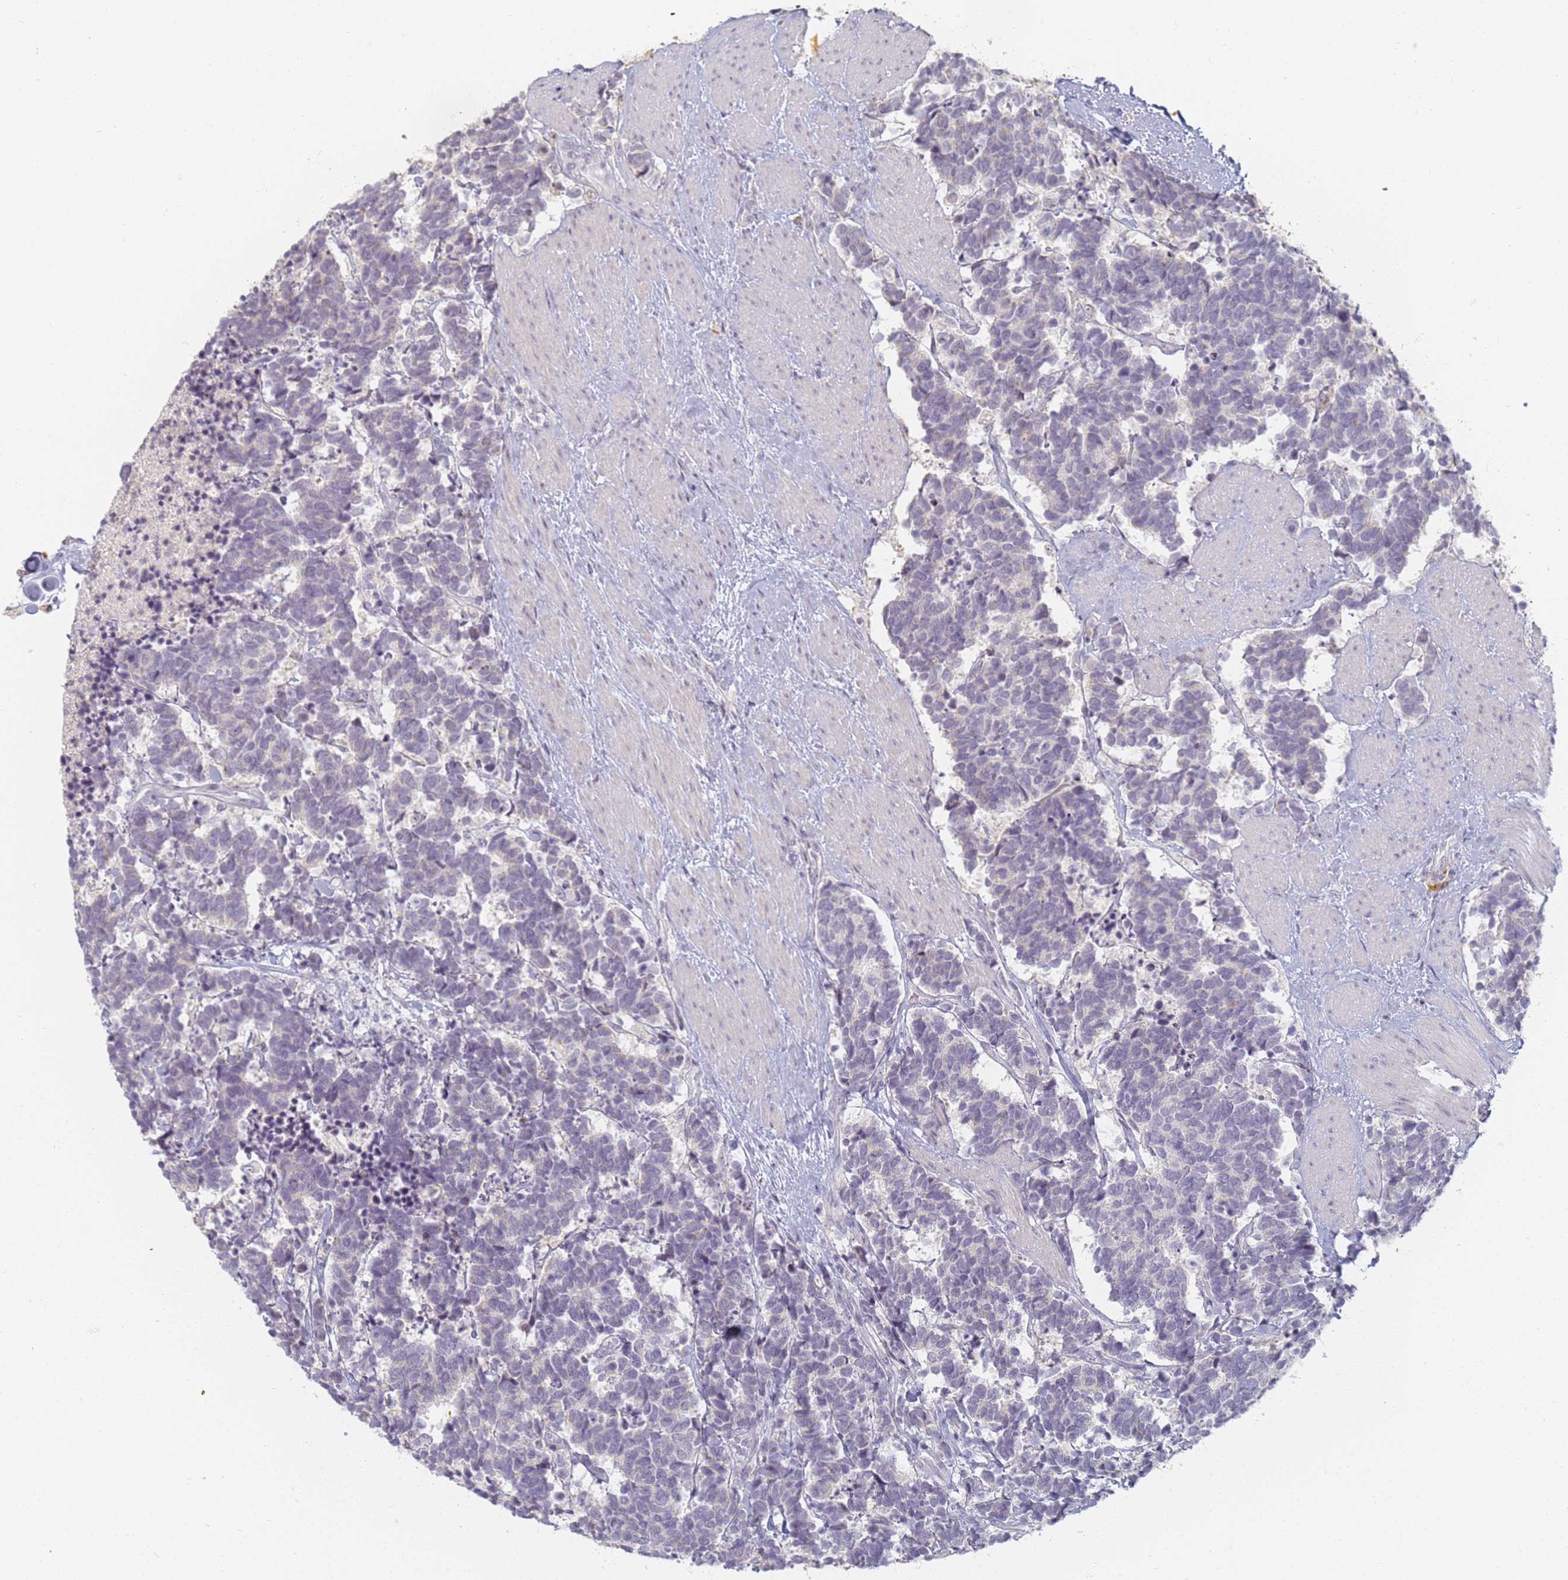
{"staining": {"intensity": "negative", "quantity": "none", "location": "none"}, "tissue": "carcinoid", "cell_type": "Tumor cells", "image_type": "cancer", "snomed": [{"axis": "morphology", "description": "Carcinoma, NOS"}, {"axis": "morphology", "description": "Carcinoid, malignant, NOS"}, {"axis": "topography", "description": "Prostate"}], "caption": "Carcinoid was stained to show a protein in brown. There is no significant staining in tumor cells. (DAB (3,3'-diaminobenzidine) immunohistochemistry (IHC) visualized using brightfield microscopy, high magnification).", "gene": "SLC38A9", "patient": {"sex": "male", "age": 57}}